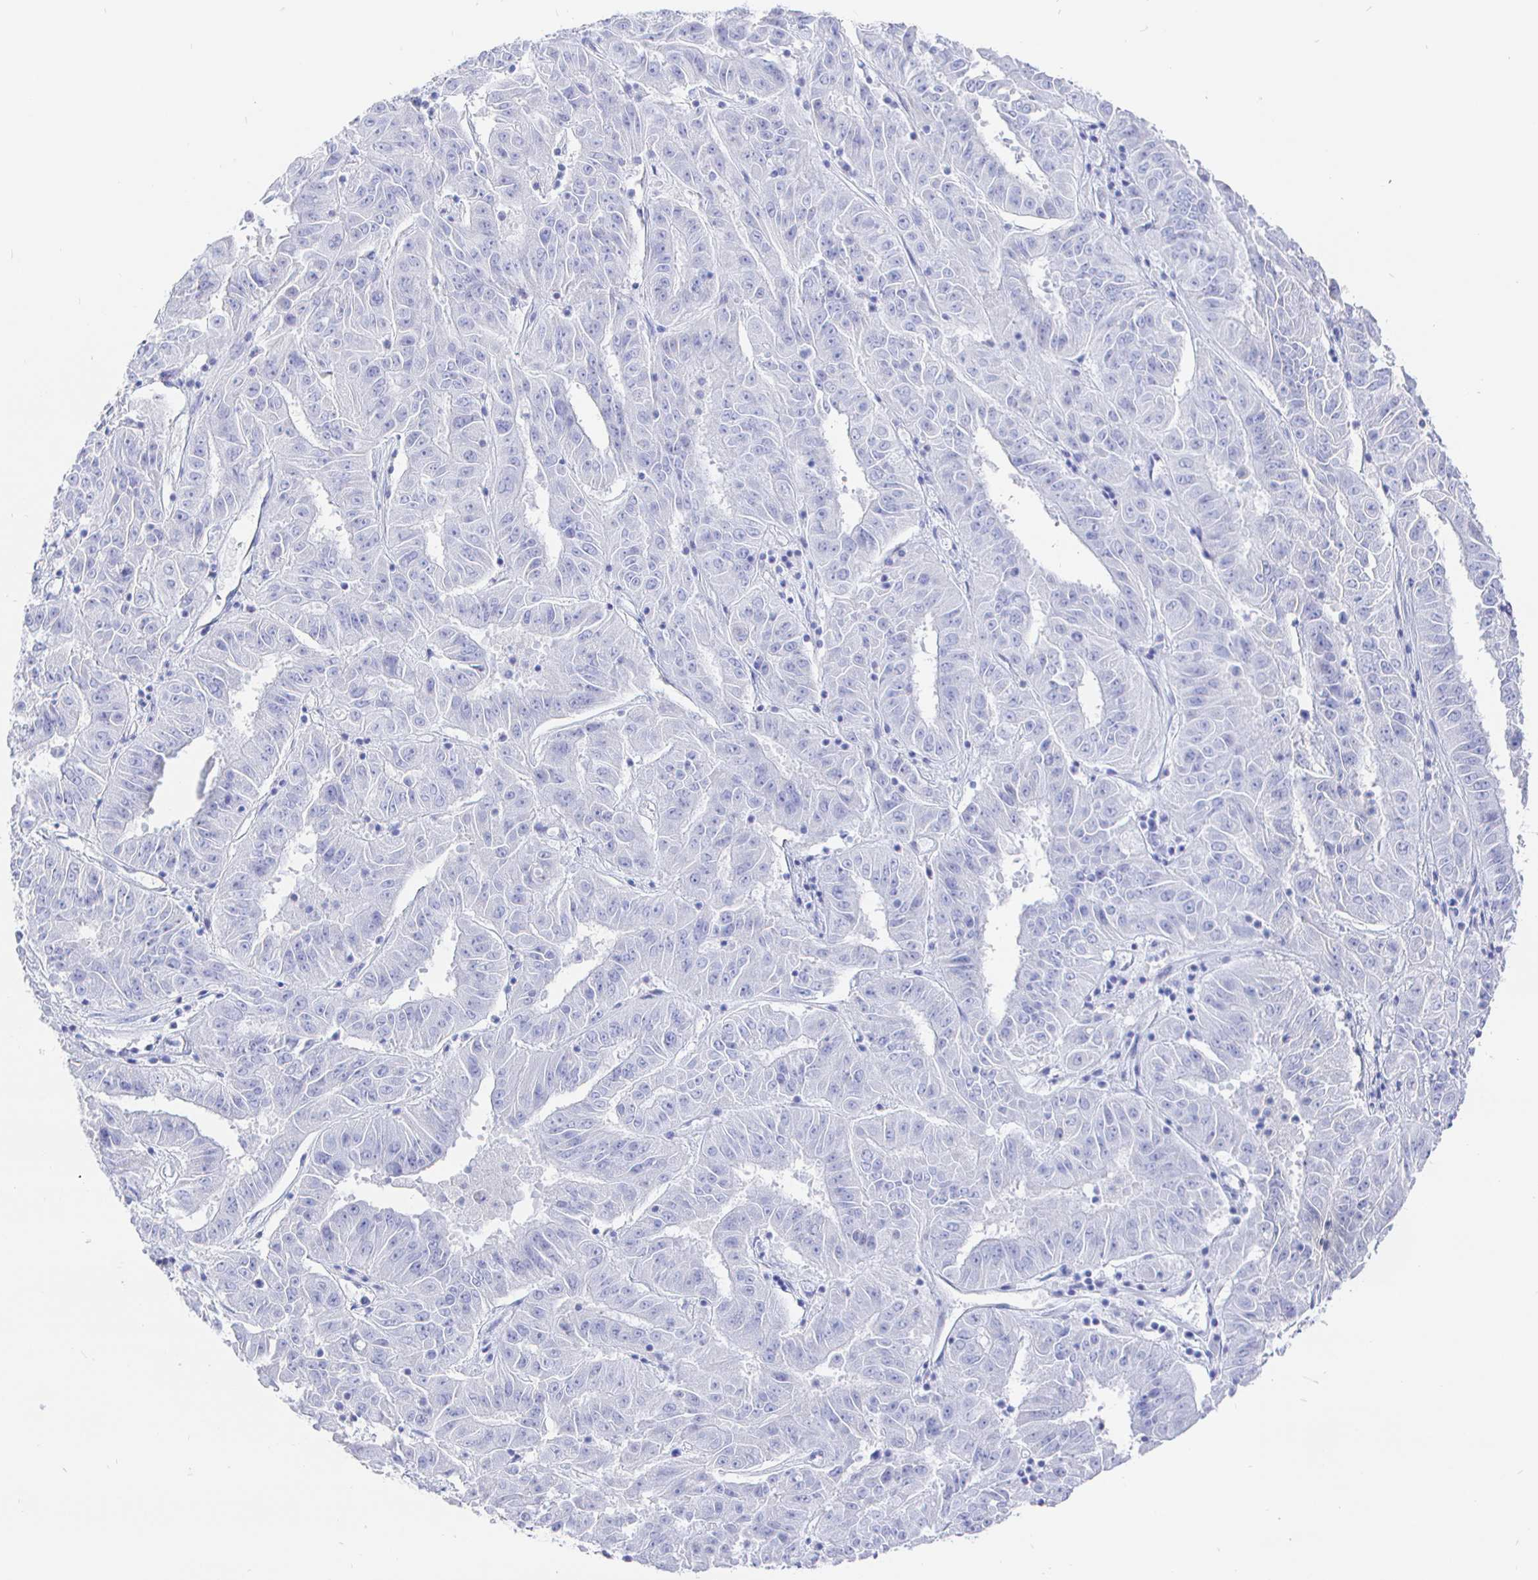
{"staining": {"intensity": "negative", "quantity": "none", "location": "none"}, "tissue": "pancreatic cancer", "cell_type": "Tumor cells", "image_type": "cancer", "snomed": [{"axis": "morphology", "description": "Adenocarcinoma, NOS"}, {"axis": "topography", "description": "Pancreas"}], "caption": "Immunohistochemistry of human pancreatic adenocarcinoma reveals no positivity in tumor cells.", "gene": "CLCA1", "patient": {"sex": "male", "age": 63}}